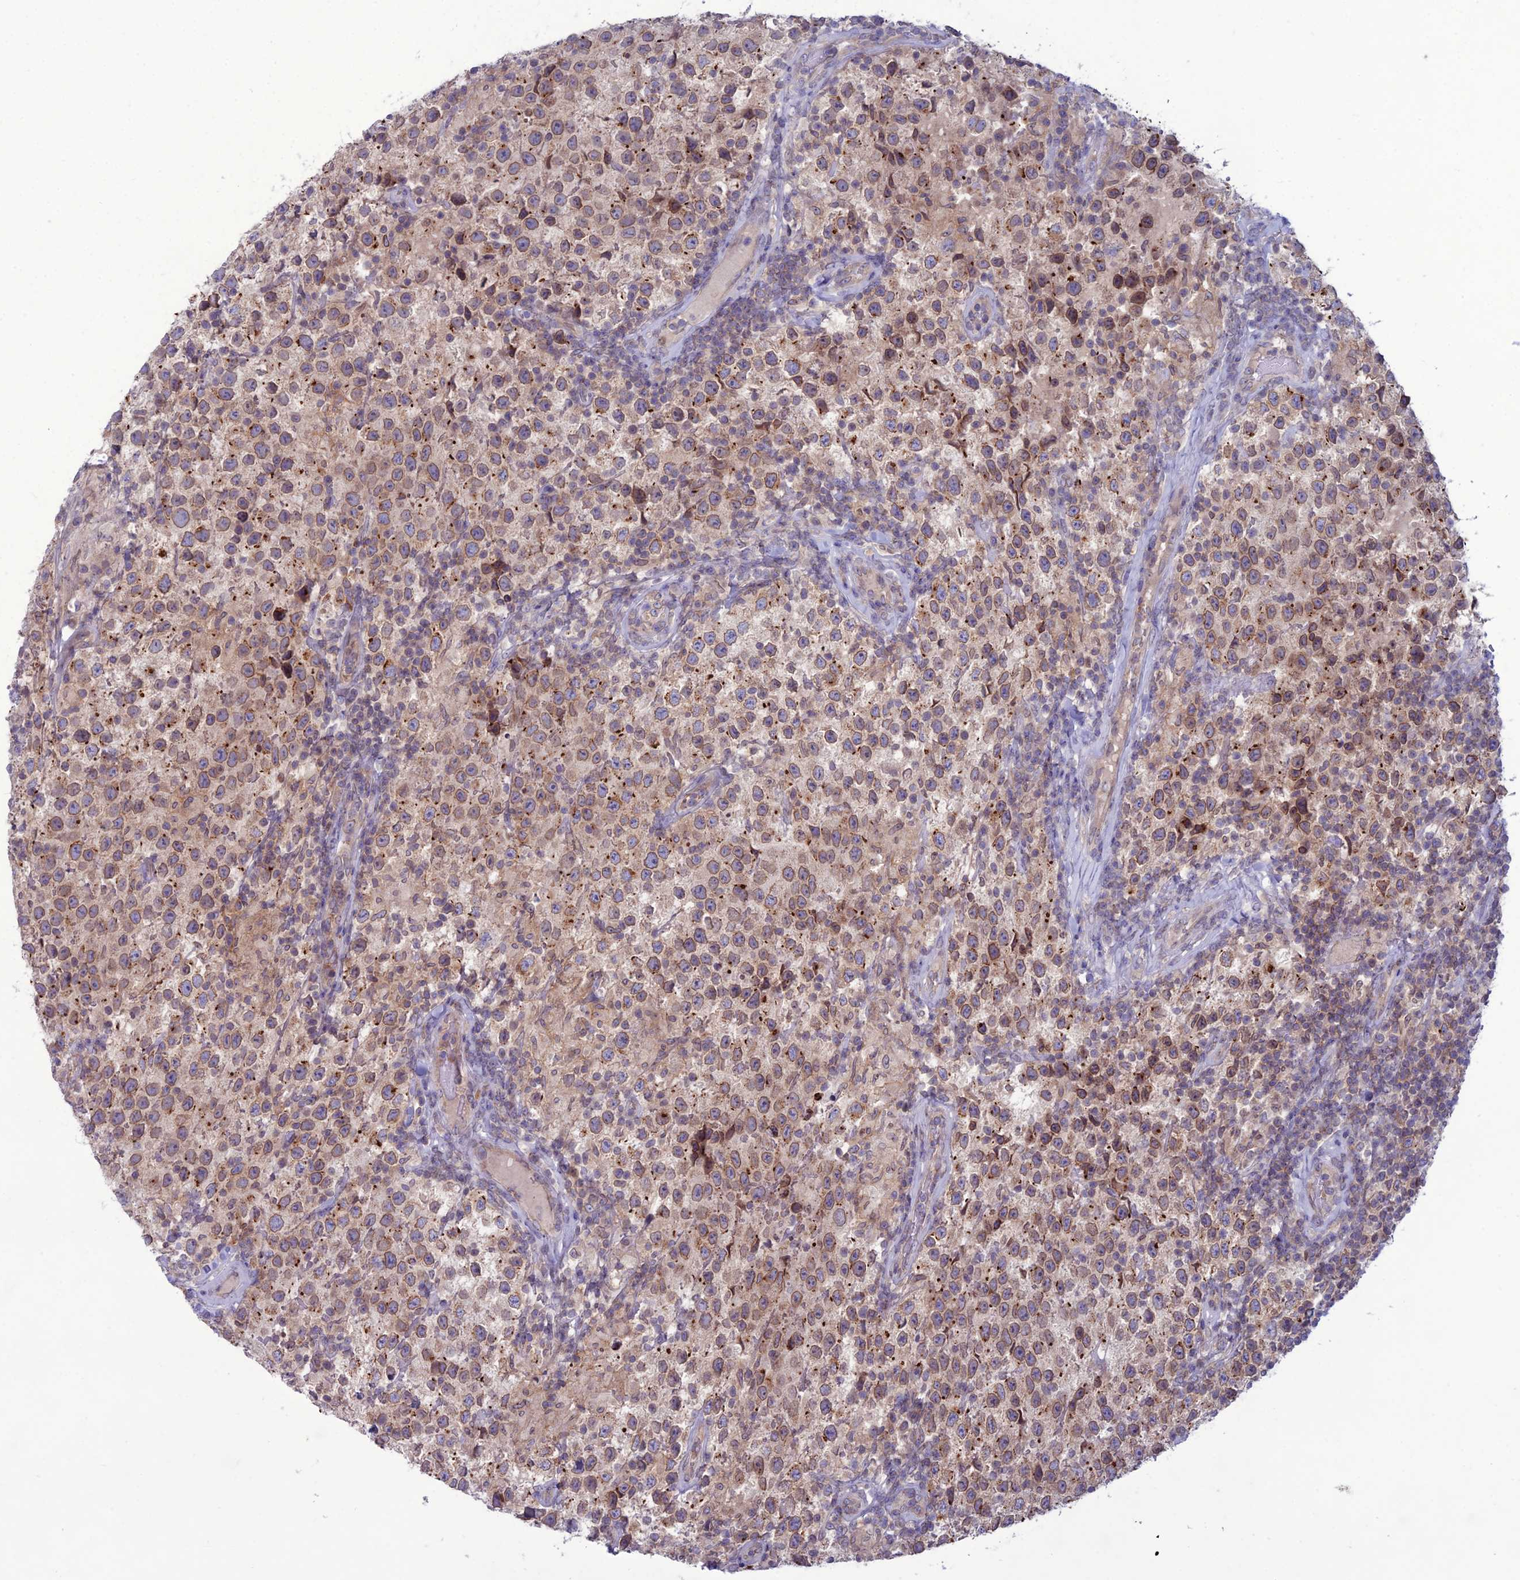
{"staining": {"intensity": "moderate", "quantity": ">75%", "location": "cytoplasmic/membranous,nuclear"}, "tissue": "testis cancer", "cell_type": "Tumor cells", "image_type": "cancer", "snomed": [{"axis": "morphology", "description": "Seminoma, NOS"}, {"axis": "morphology", "description": "Carcinoma, Embryonal, NOS"}, {"axis": "topography", "description": "Testis"}], "caption": "Immunohistochemistry (IHC) of human testis embryonal carcinoma reveals medium levels of moderate cytoplasmic/membranous and nuclear positivity in approximately >75% of tumor cells.", "gene": "WDR46", "patient": {"sex": "male", "age": 41}}